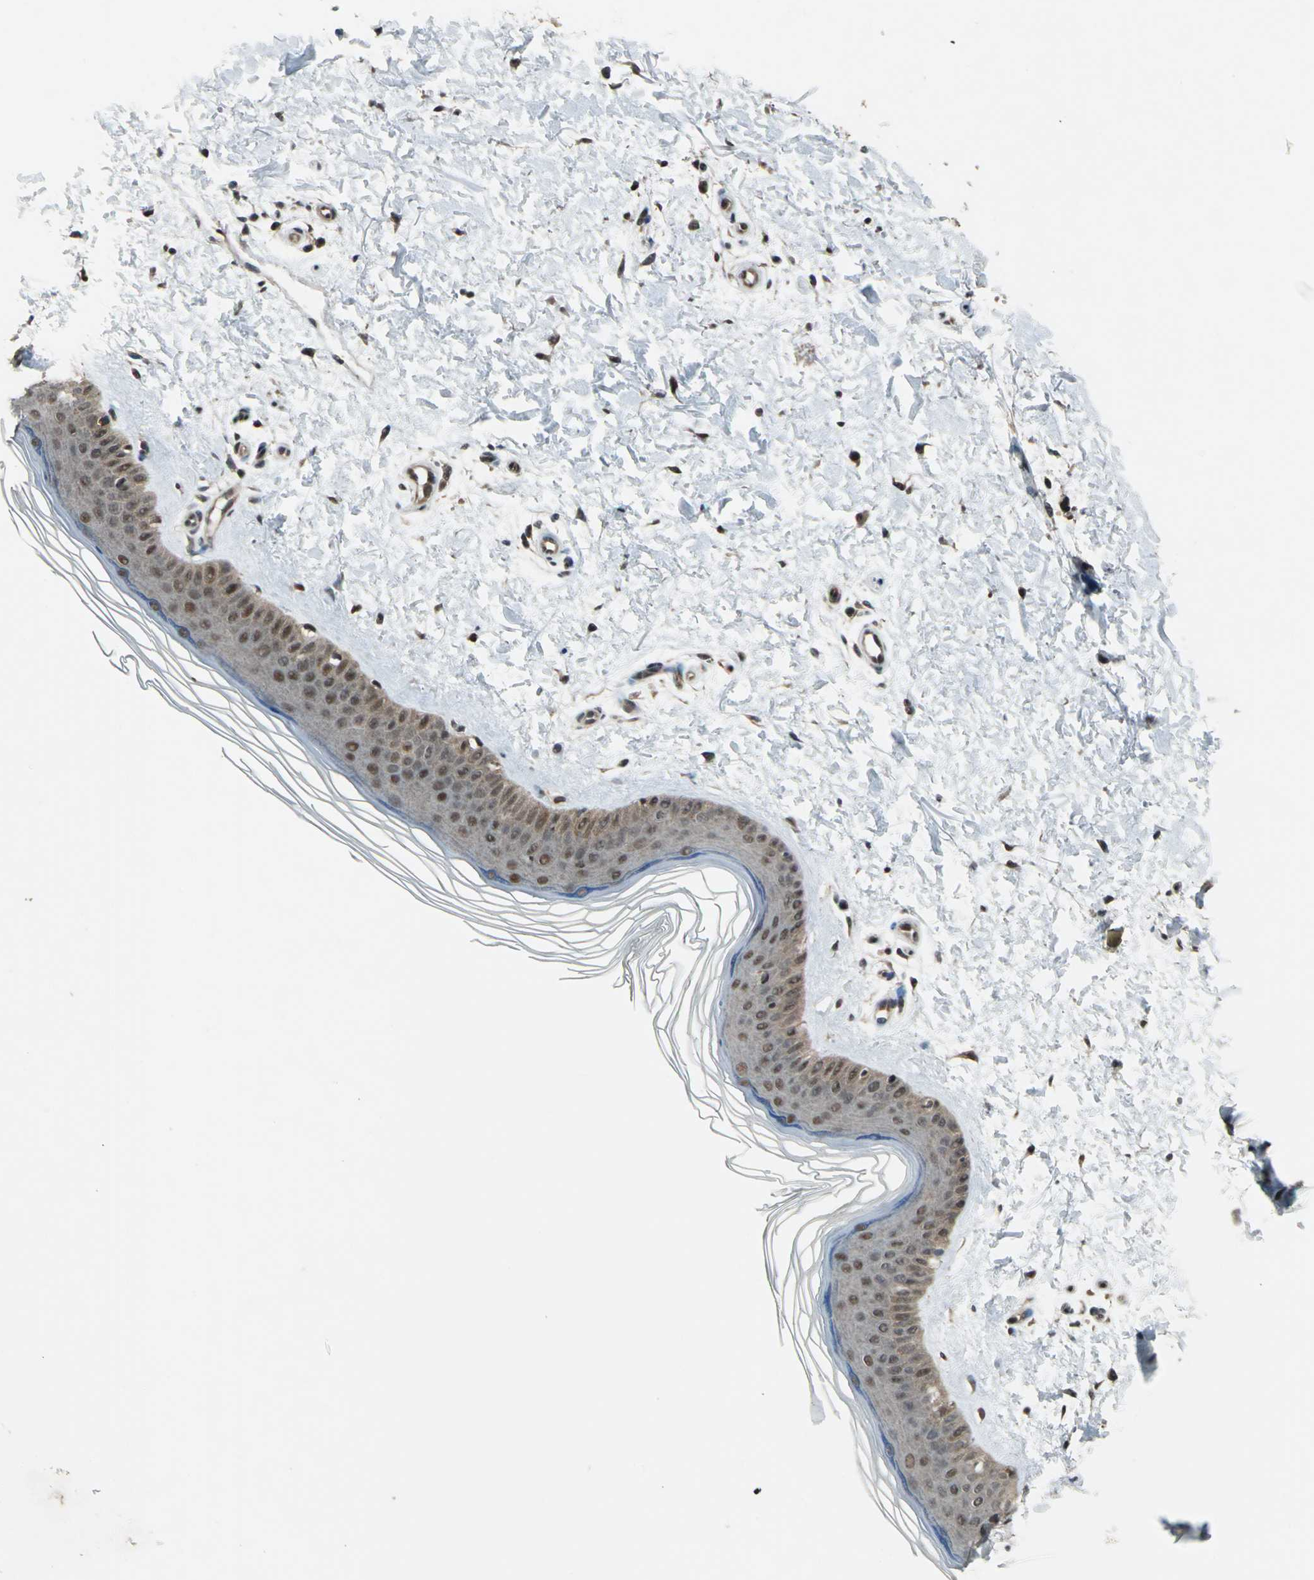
{"staining": {"intensity": "moderate", "quantity": ">75%", "location": "cytoplasmic/membranous,nuclear"}, "tissue": "skin", "cell_type": "Fibroblasts", "image_type": "normal", "snomed": [{"axis": "morphology", "description": "Normal tissue, NOS"}, {"axis": "topography", "description": "Skin"}], "caption": "Protein expression analysis of benign skin demonstrates moderate cytoplasmic/membranous,nuclear staining in about >75% of fibroblasts.", "gene": "COPS5", "patient": {"sex": "female", "age": 19}}